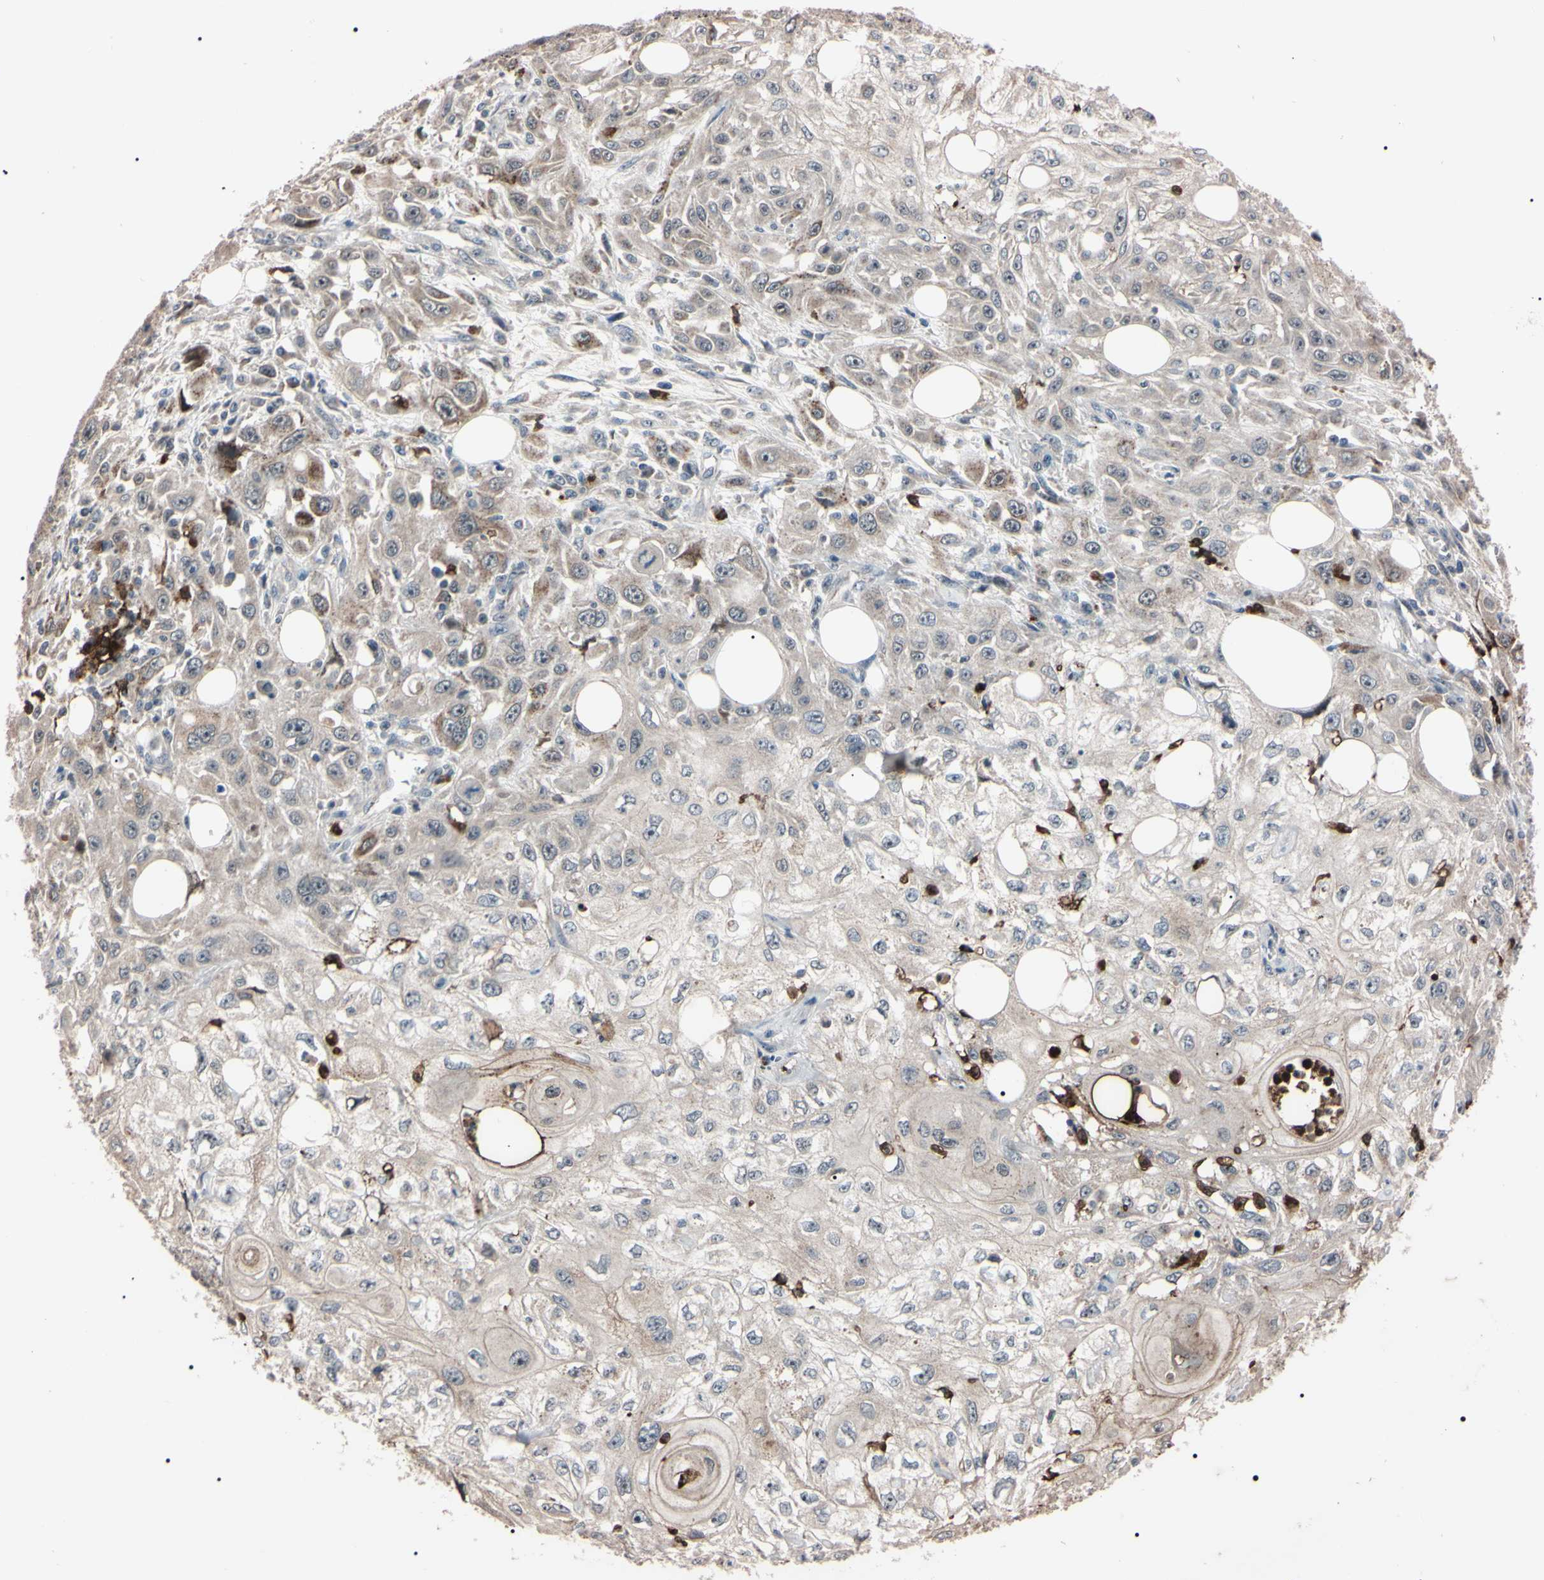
{"staining": {"intensity": "strong", "quantity": "<25%", "location": "cytoplasmic/membranous,nuclear"}, "tissue": "skin cancer", "cell_type": "Tumor cells", "image_type": "cancer", "snomed": [{"axis": "morphology", "description": "Squamous cell carcinoma, NOS"}, {"axis": "topography", "description": "Skin"}], "caption": "An IHC image of neoplastic tissue is shown. Protein staining in brown labels strong cytoplasmic/membranous and nuclear positivity in skin cancer within tumor cells.", "gene": "TRAF5", "patient": {"sex": "male", "age": 75}}